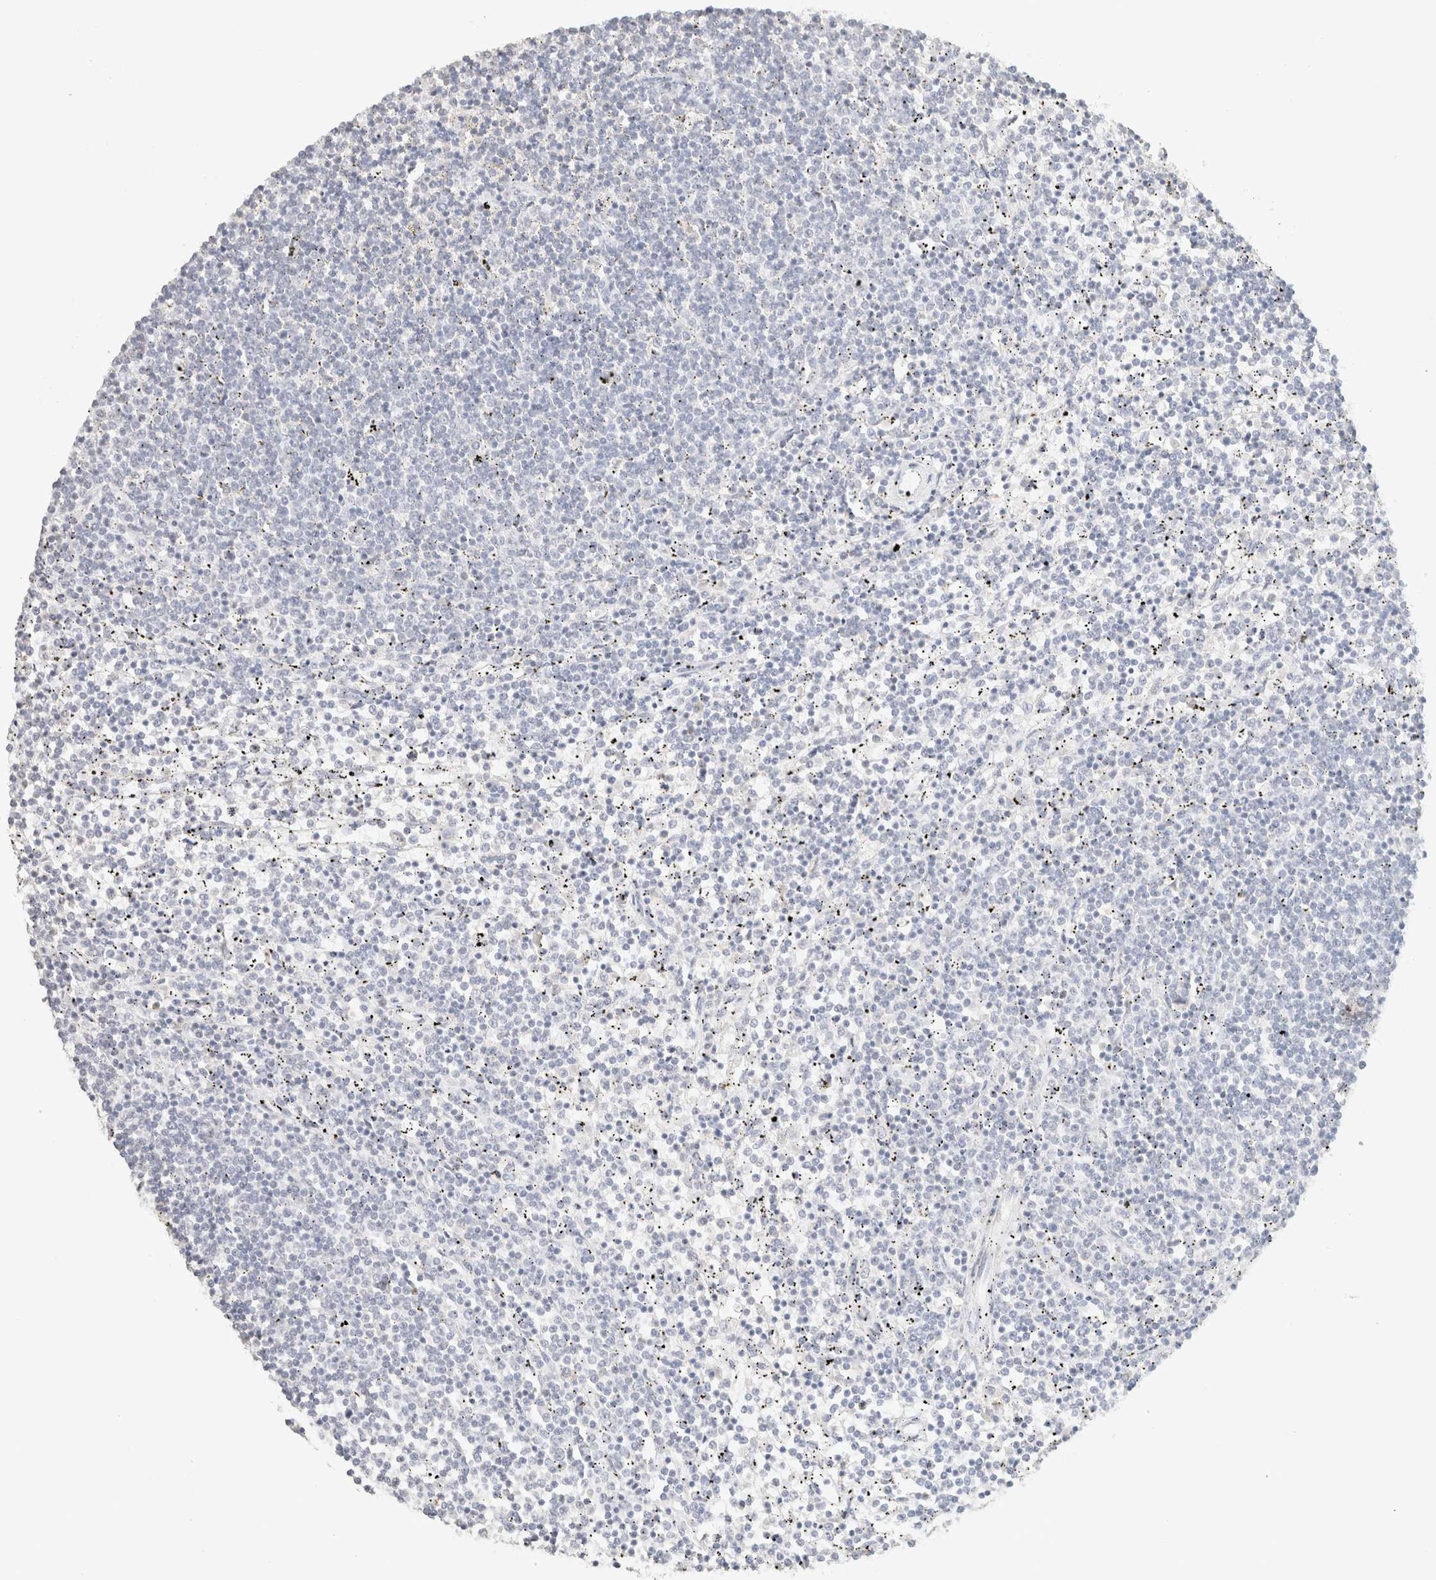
{"staining": {"intensity": "negative", "quantity": "none", "location": "none"}, "tissue": "lymphoma", "cell_type": "Tumor cells", "image_type": "cancer", "snomed": [{"axis": "morphology", "description": "Malignant lymphoma, non-Hodgkin's type, Low grade"}, {"axis": "topography", "description": "Spleen"}], "caption": "Human lymphoma stained for a protein using immunohistochemistry (IHC) reveals no positivity in tumor cells.", "gene": "CPA1", "patient": {"sex": "female", "age": 50}}